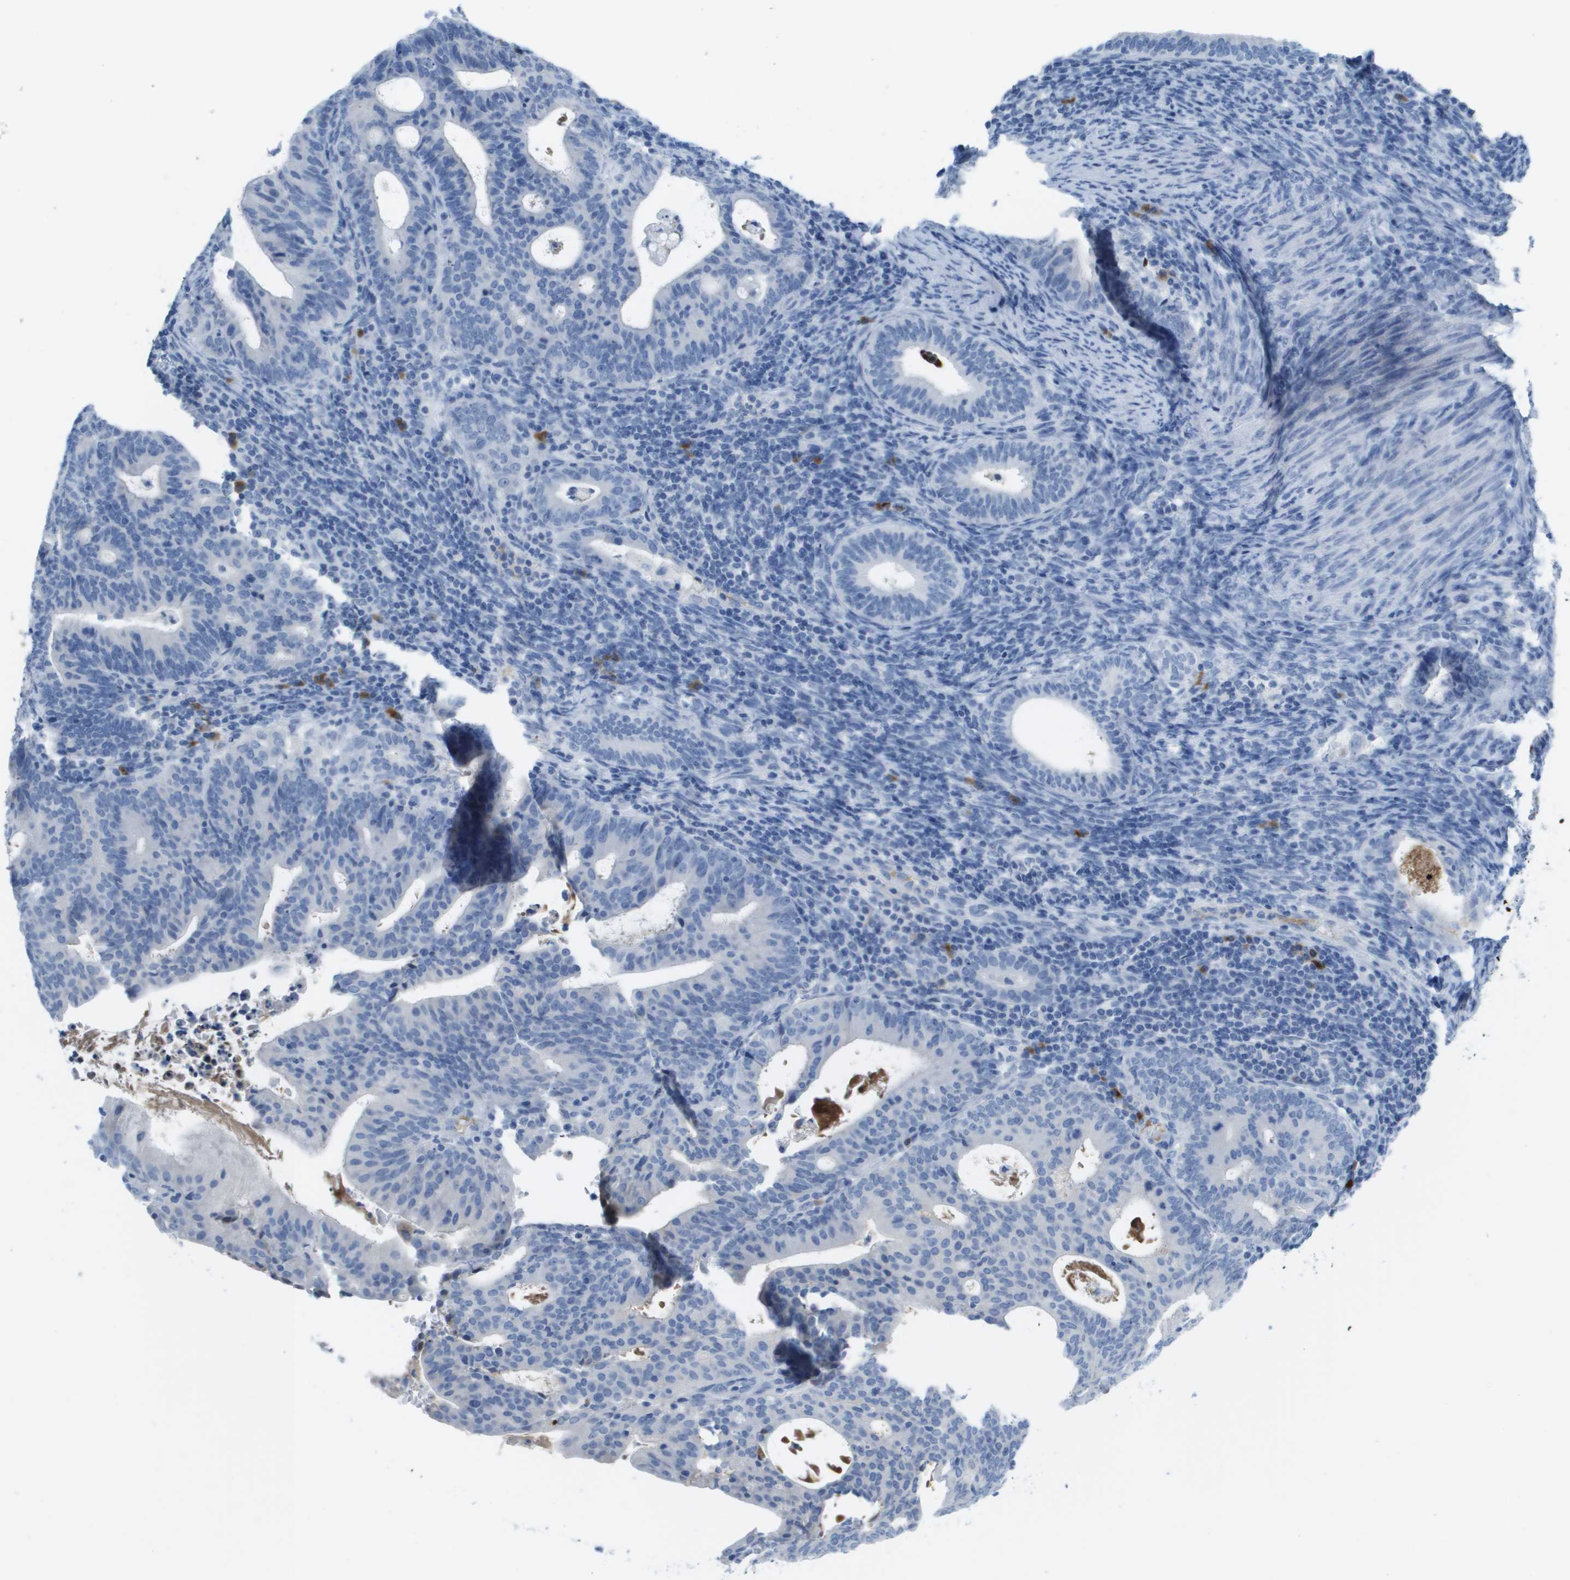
{"staining": {"intensity": "negative", "quantity": "none", "location": "none"}, "tissue": "endometrial cancer", "cell_type": "Tumor cells", "image_type": "cancer", "snomed": [{"axis": "morphology", "description": "Adenocarcinoma, NOS"}, {"axis": "topography", "description": "Uterus"}], "caption": "Immunohistochemistry (IHC) of human endometrial adenocarcinoma reveals no positivity in tumor cells.", "gene": "GPR18", "patient": {"sex": "female", "age": 83}}